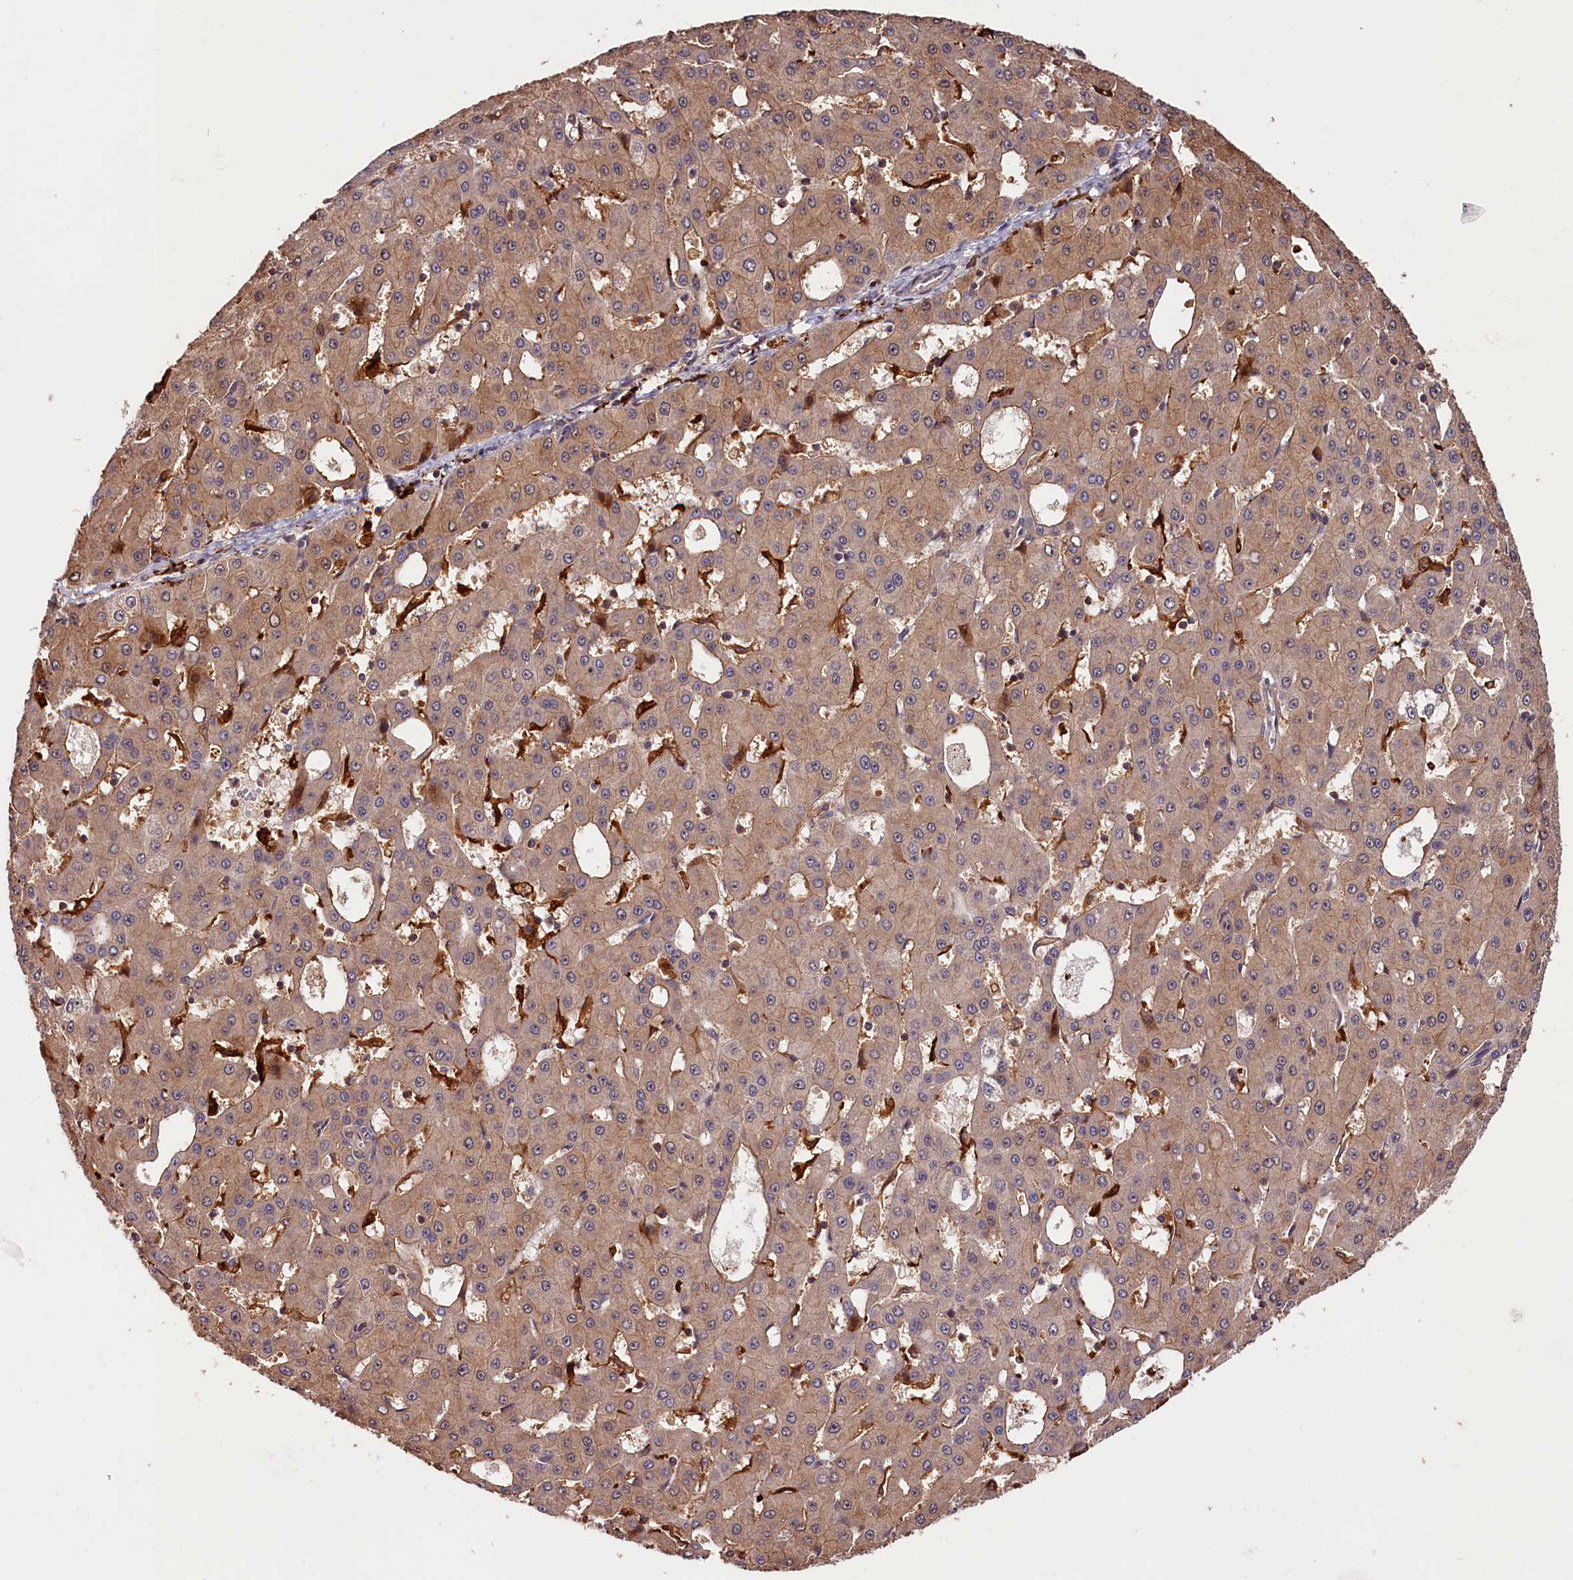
{"staining": {"intensity": "weak", "quantity": "25%-75%", "location": "cytoplasmic/membranous"}, "tissue": "liver cancer", "cell_type": "Tumor cells", "image_type": "cancer", "snomed": [{"axis": "morphology", "description": "Carcinoma, Hepatocellular, NOS"}, {"axis": "topography", "description": "Liver"}], "caption": "Immunohistochemistry (DAB) staining of human liver hepatocellular carcinoma demonstrates weak cytoplasmic/membranous protein staining in approximately 25%-75% of tumor cells.", "gene": "CACNA1H", "patient": {"sex": "male", "age": 47}}